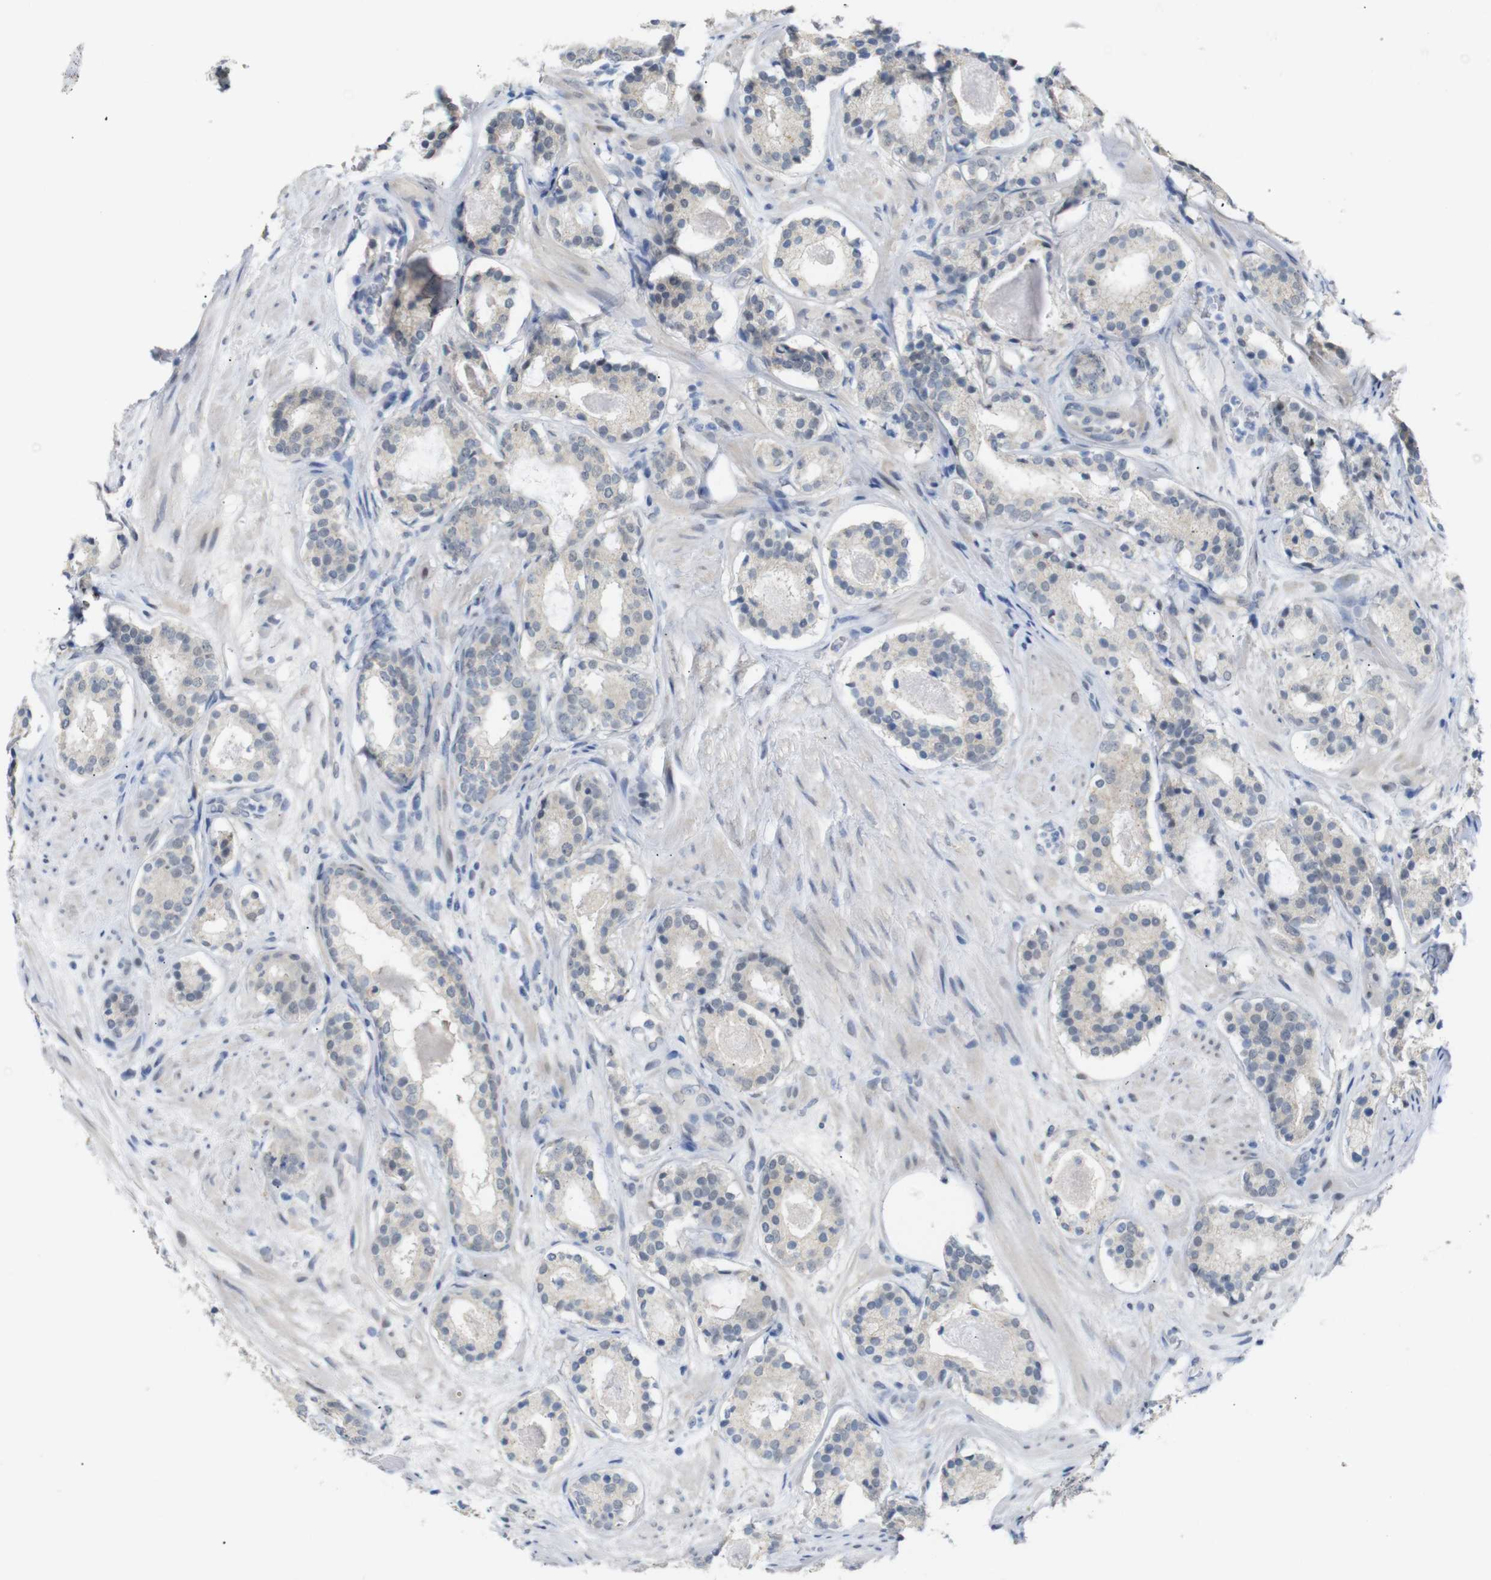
{"staining": {"intensity": "negative", "quantity": "none", "location": "none"}, "tissue": "prostate cancer", "cell_type": "Tumor cells", "image_type": "cancer", "snomed": [{"axis": "morphology", "description": "Adenocarcinoma, Low grade"}, {"axis": "topography", "description": "Prostate"}], "caption": "High power microscopy photomicrograph of an immunohistochemistry (IHC) photomicrograph of prostate cancer (low-grade adenocarcinoma), revealing no significant positivity in tumor cells. Nuclei are stained in blue.", "gene": "GPR158", "patient": {"sex": "male", "age": 69}}